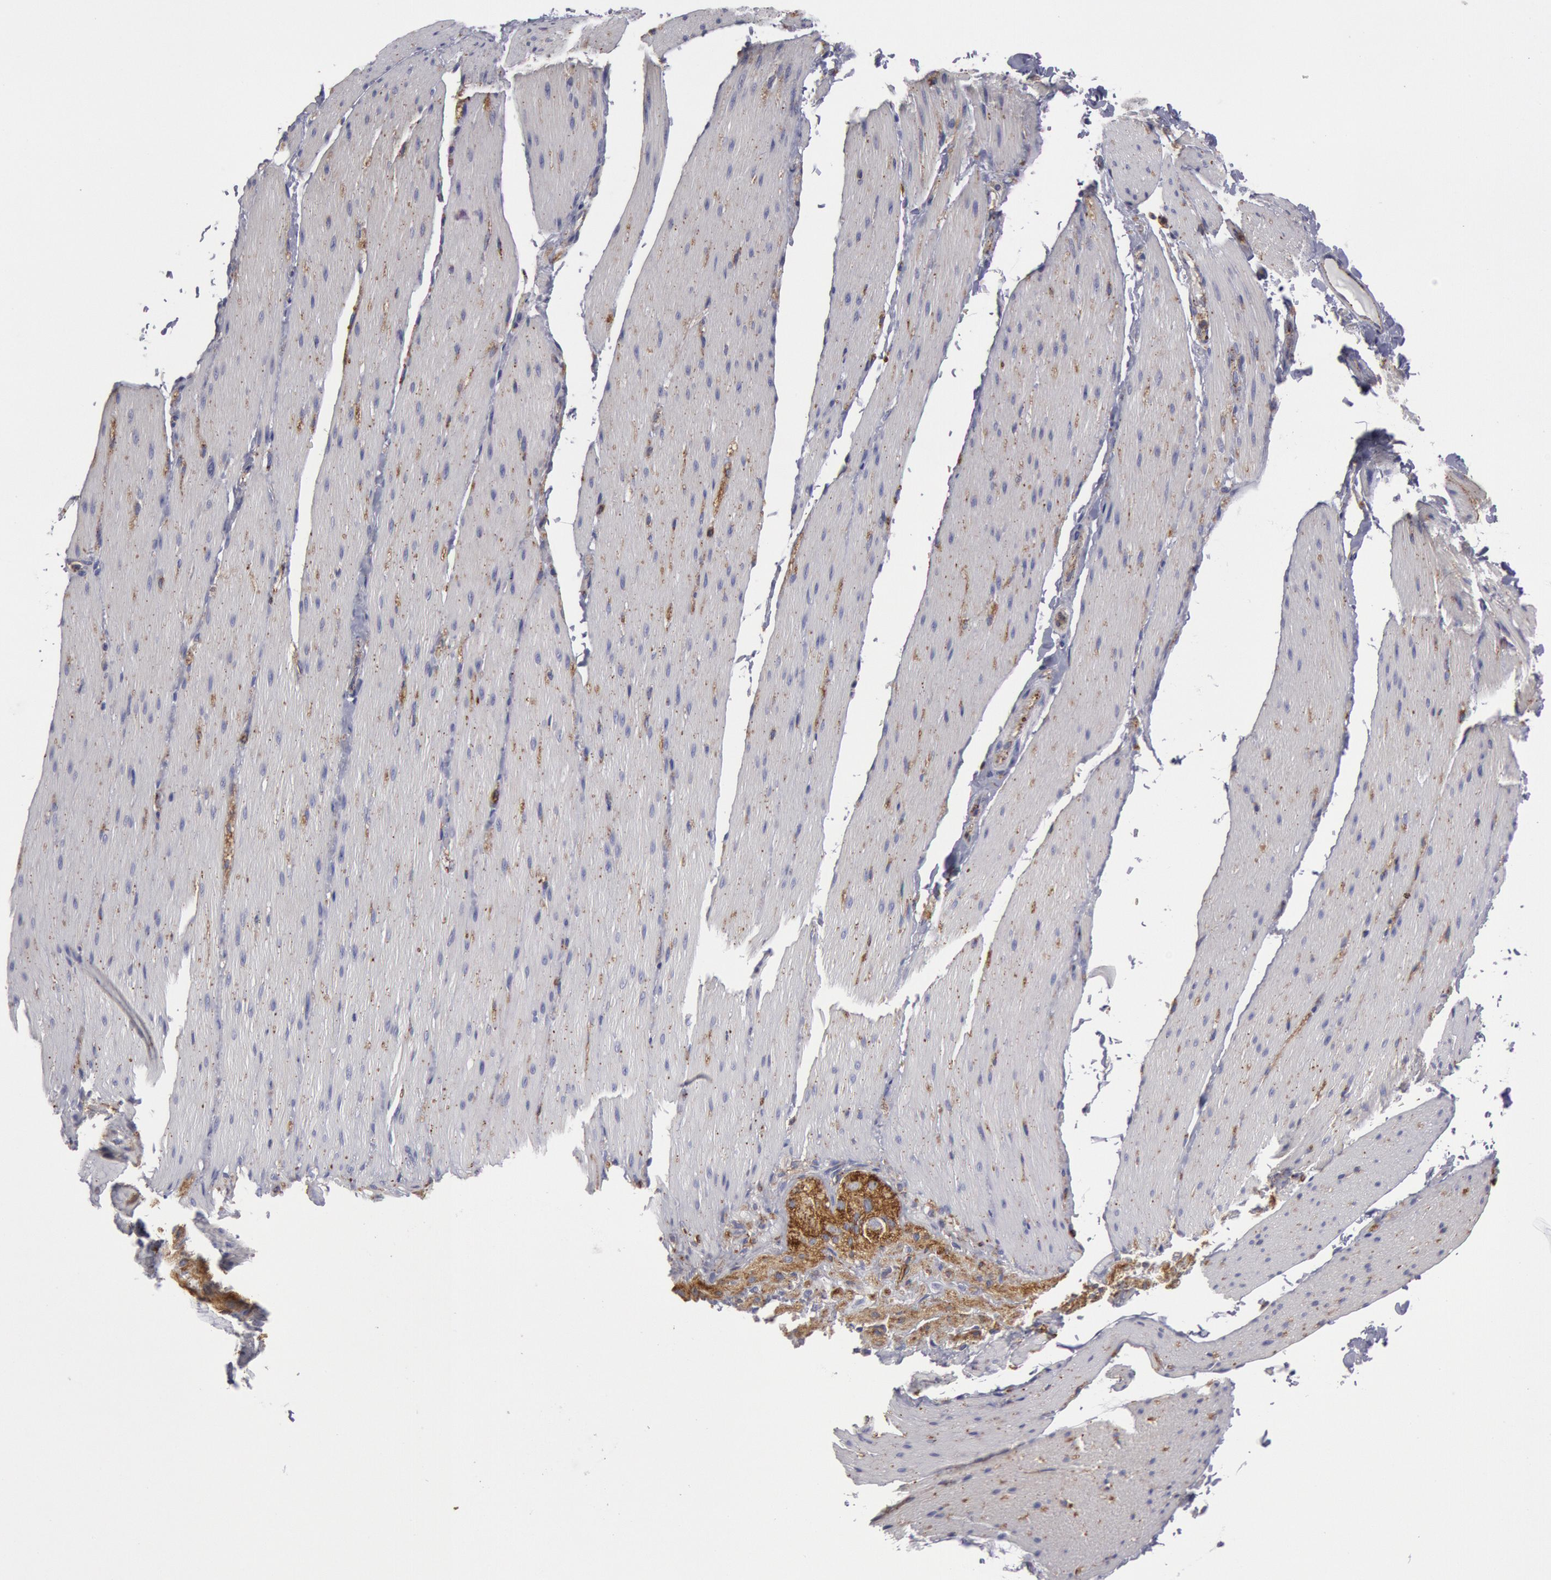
{"staining": {"intensity": "weak", "quantity": "<25%", "location": "cytoplasmic/membranous"}, "tissue": "smooth muscle", "cell_type": "Smooth muscle cells", "image_type": "normal", "snomed": [{"axis": "morphology", "description": "Normal tissue, NOS"}, {"axis": "topography", "description": "Duodenum"}], "caption": "DAB (3,3'-diaminobenzidine) immunohistochemical staining of unremarkable smooth muscle displays no significant expression in smooth muscle cells.", "gene": "FLOT1", "patient": {"sex": "male", "age": 63}}